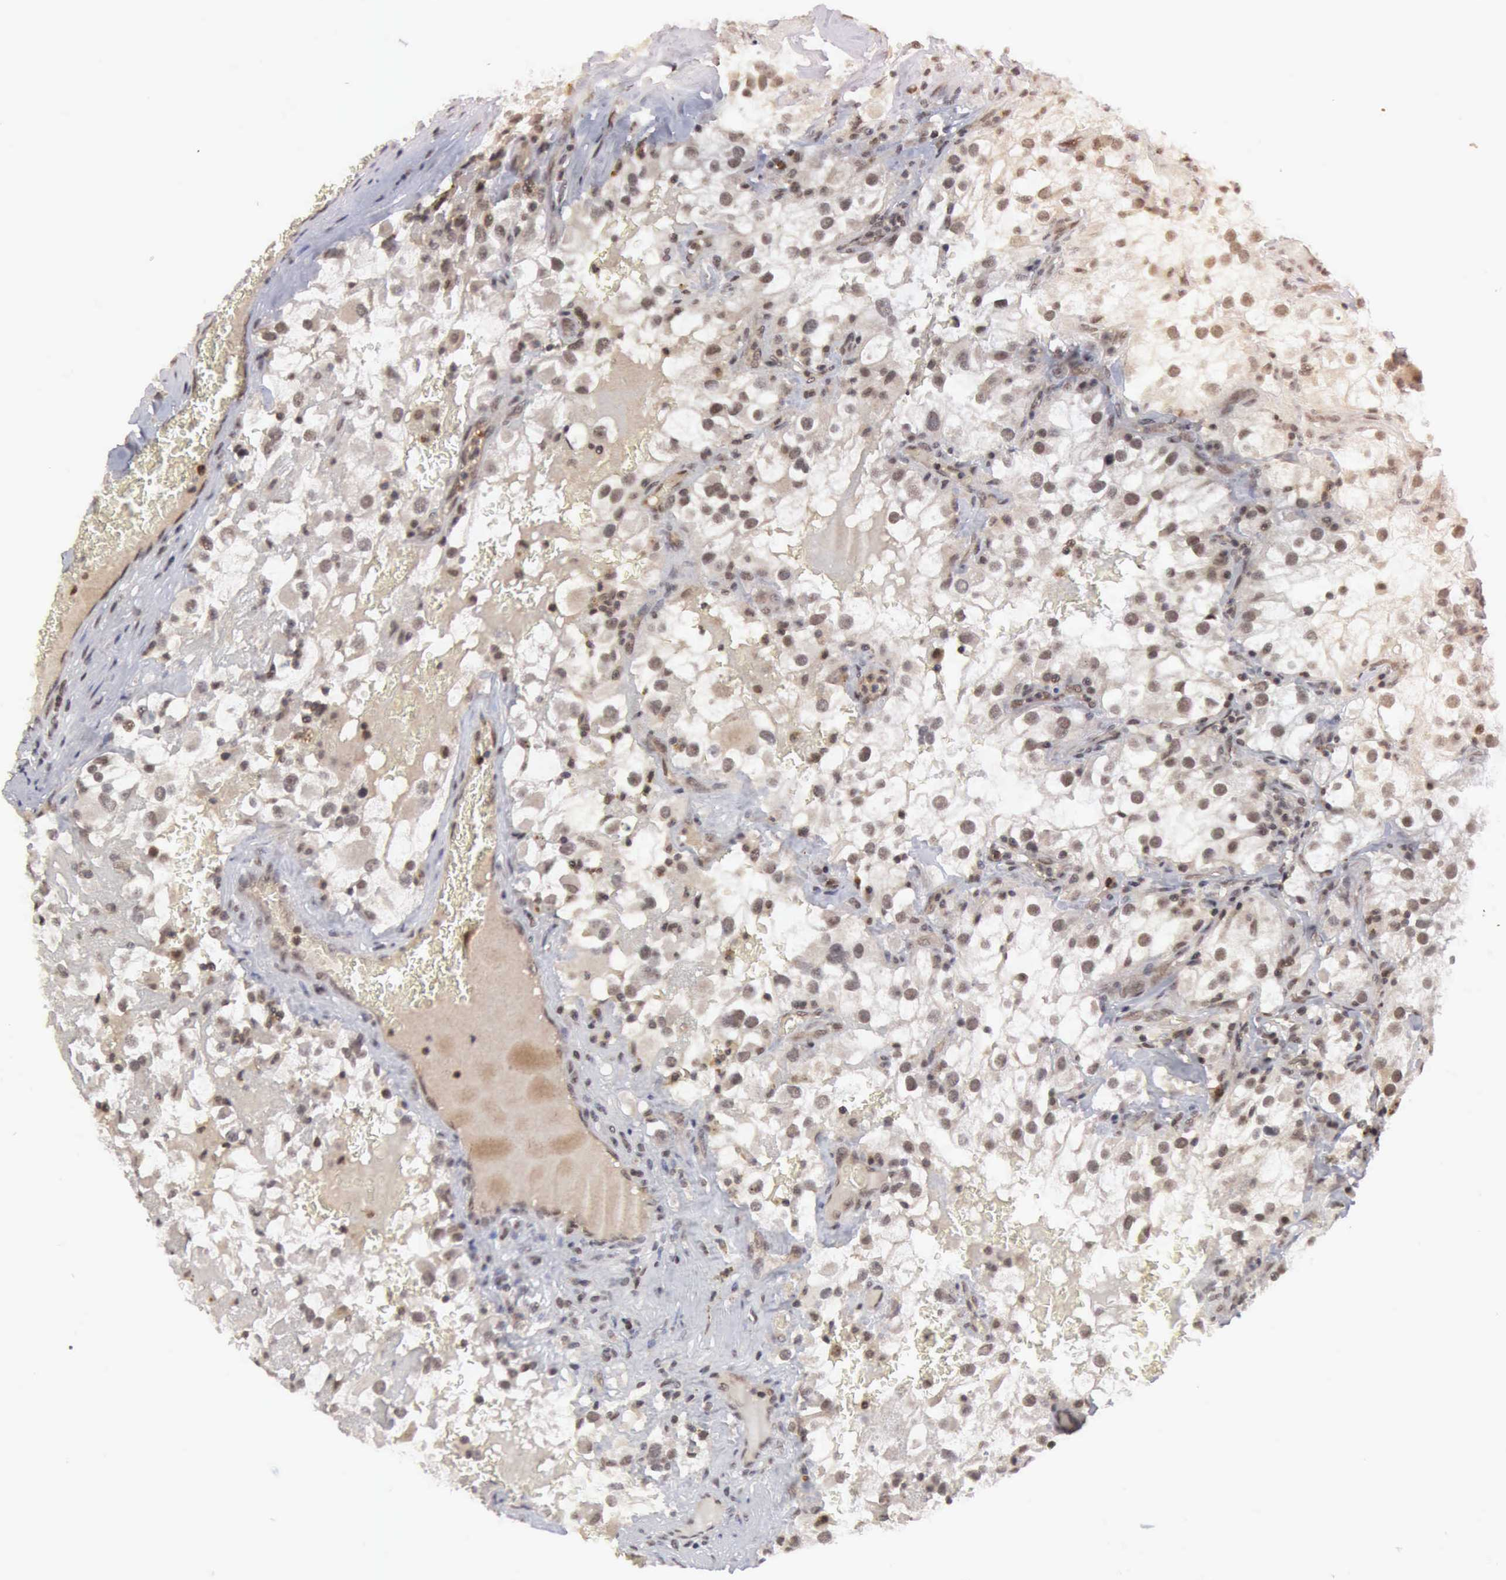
{"staining": {"intensity": "weak", "quantity": "<25%", "location": "cytoplasmic/membranous"}, "tissue": "renal cancer", "cell_type": "Tumor cells", "image_type": "cancer", "snomed": [{"axis": "morphology", "description": "Adenocarcinoma, NOS"}, {"axis": "topography", "description": "Kidney"}], "caption": "A high-resolution micrograph shows IHC staining of renal cancer, which displays no significant expression in tumor cells.", "gene": "CDKN2A", "patient": {"sex": "female", "age": 52}}